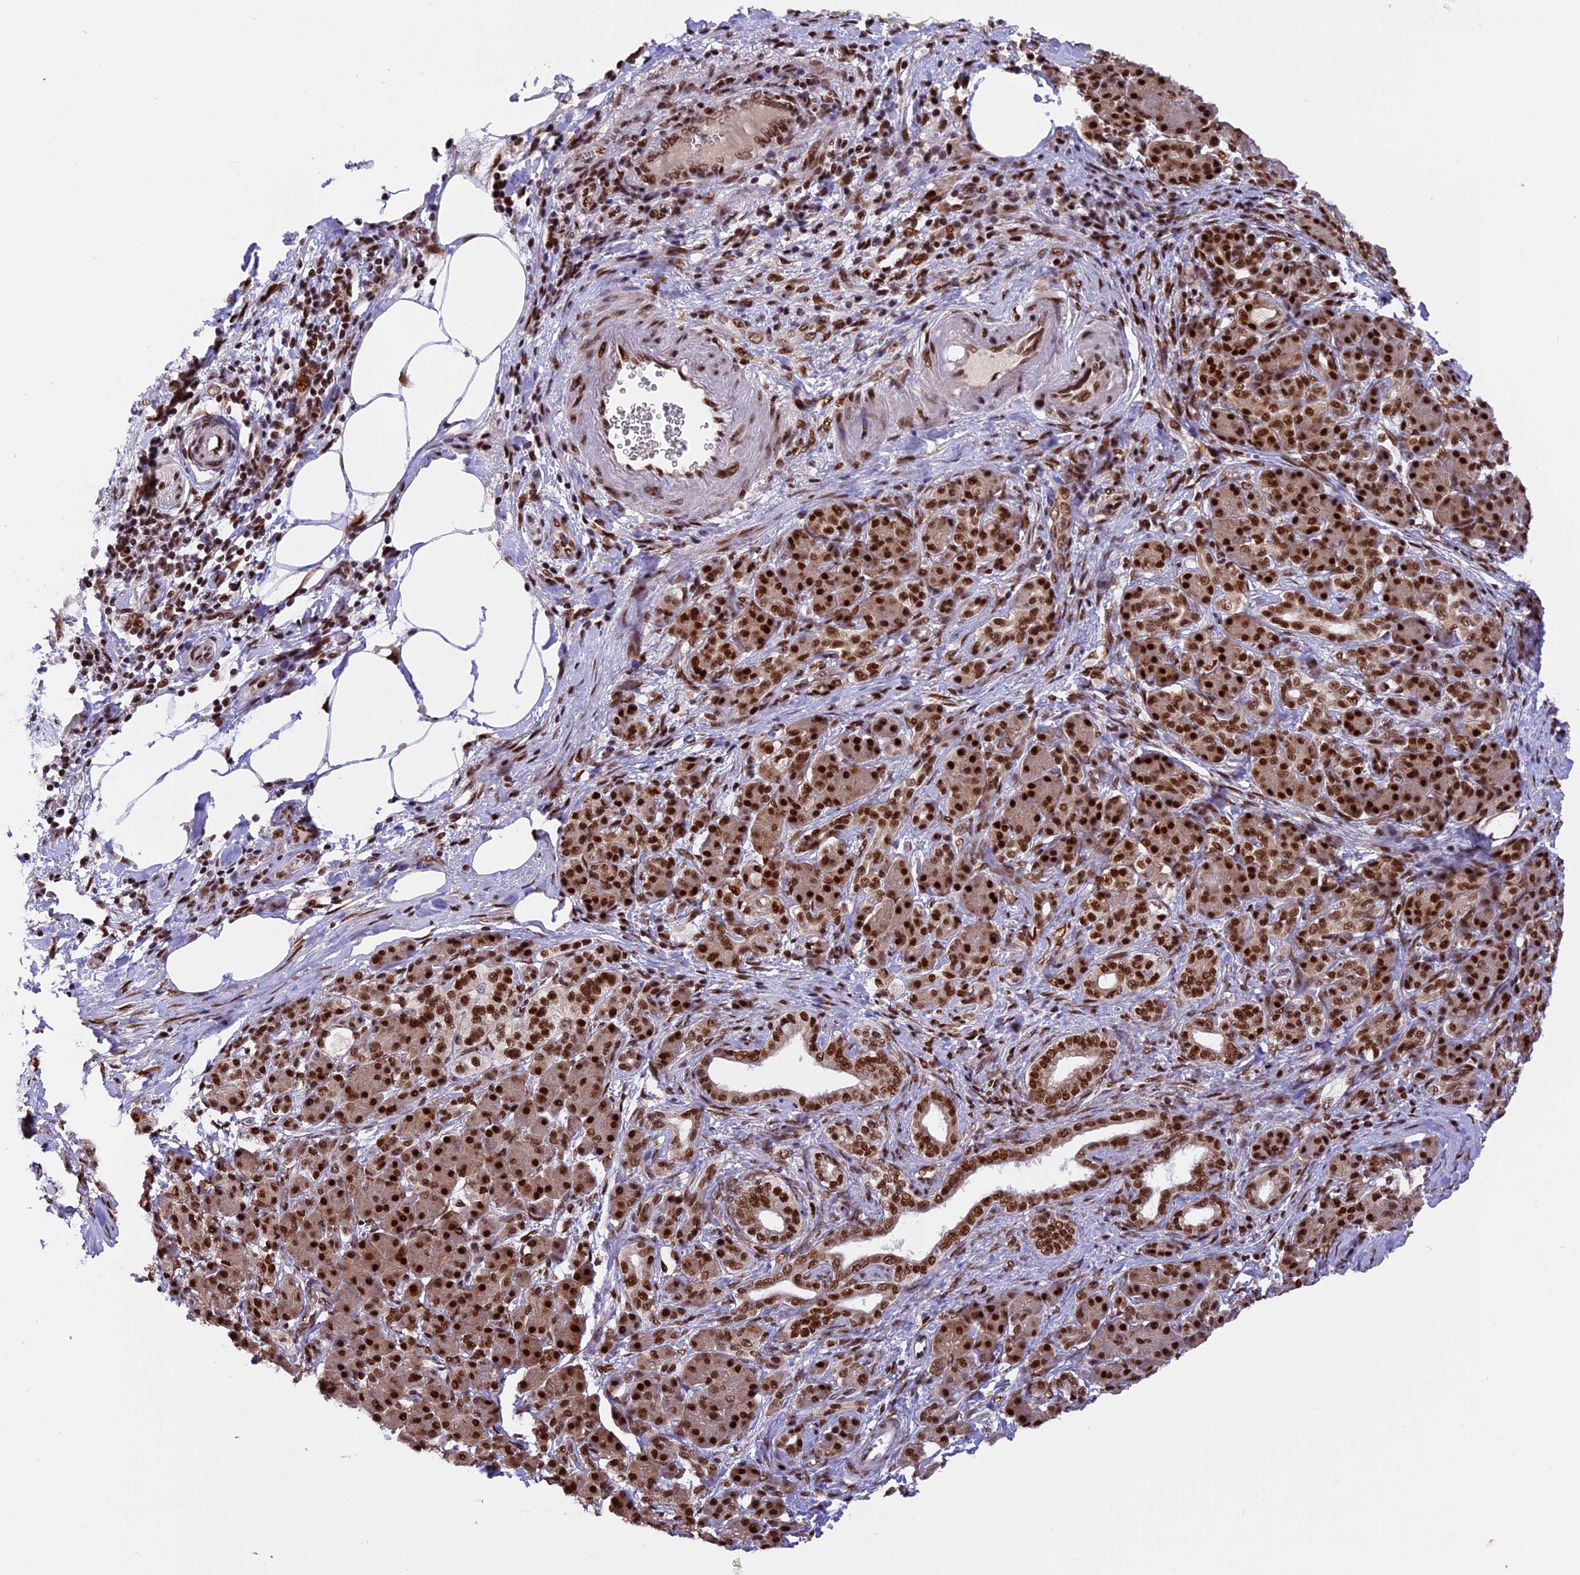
{"staining": {"intensity": "strong", "quantity": ">75%", "location": "nuclear"}, "tissue": "pancreatic cancer", "cell_type": "Tumor cells", "image_type": "cancer", "snomed": [{"axis": "morphology", "description": "Adenocarcinoma, NOS"}, {"axis": "topography", "description": "Pancreas"}], "caption": "Human pancreatic cancer (adenocarcinoma) stained with a protein marker exhibits strong staining in tumor cells.", "gene": "RAMAC", "patient": {"sex": "female", "age": 55}}